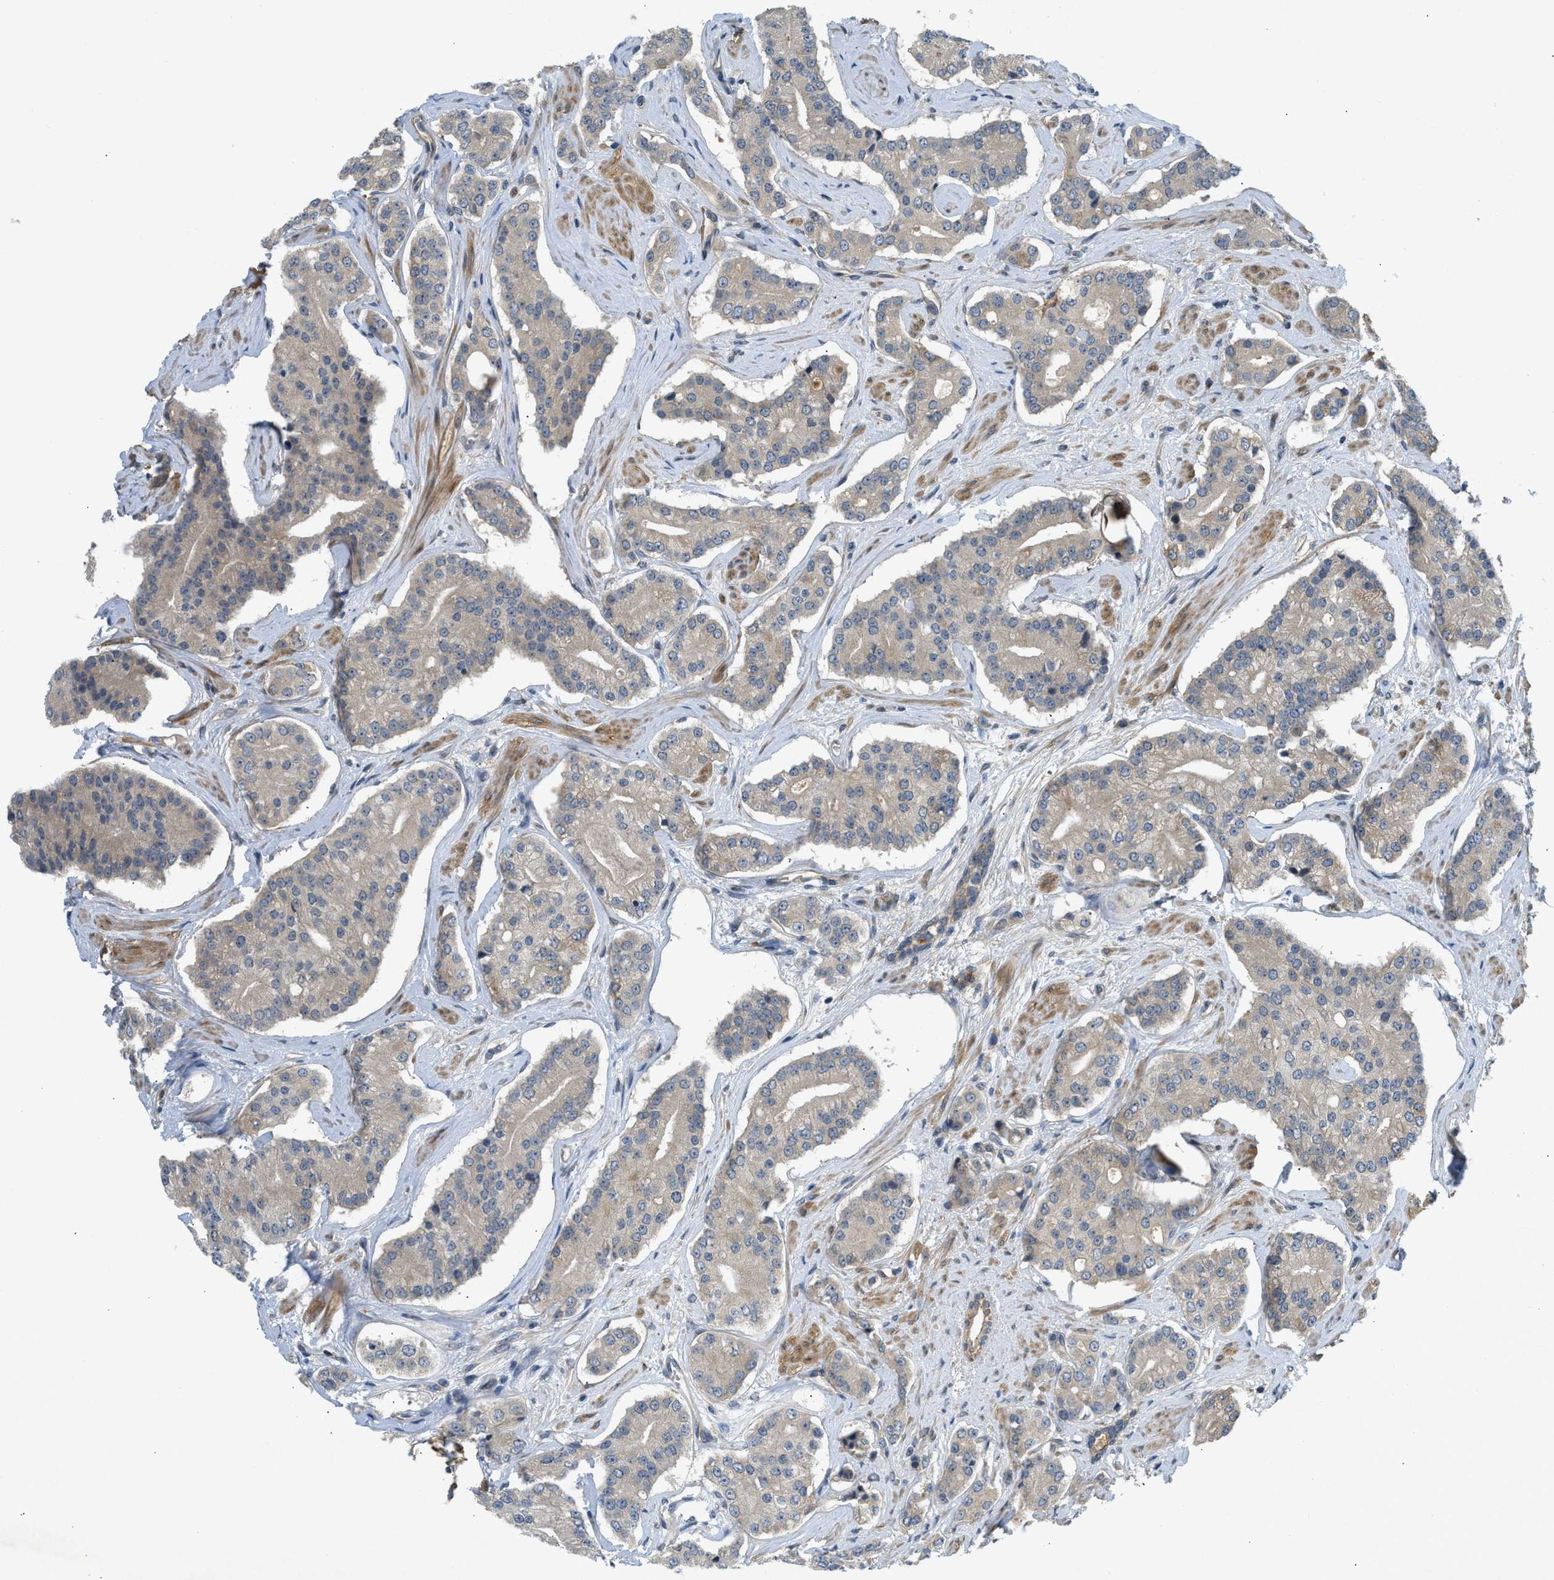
{"staining": {"intensity": "weak", "quantity": ">75%", "location": "cytoplasmic/membranous"}, "tissue": "prostate cancer", "cell_type": "Tumor cells", "image_type": "cancer", "snomed": [{"axis": "morphology", "description": "Adenocarcinoma, High grade"}, {"axis": "topography", "description": "Prostate"}], "caption": "Immunohistochemistry (IHC) micrograph of human prostate cancer stained for a protein (brown), which shows low levels of weak cytoplasmic/membranous positivity in approximately >75% of tumor cells.", "gene": "ADCY8", "patient": {"sex": "male", "age": 71}}